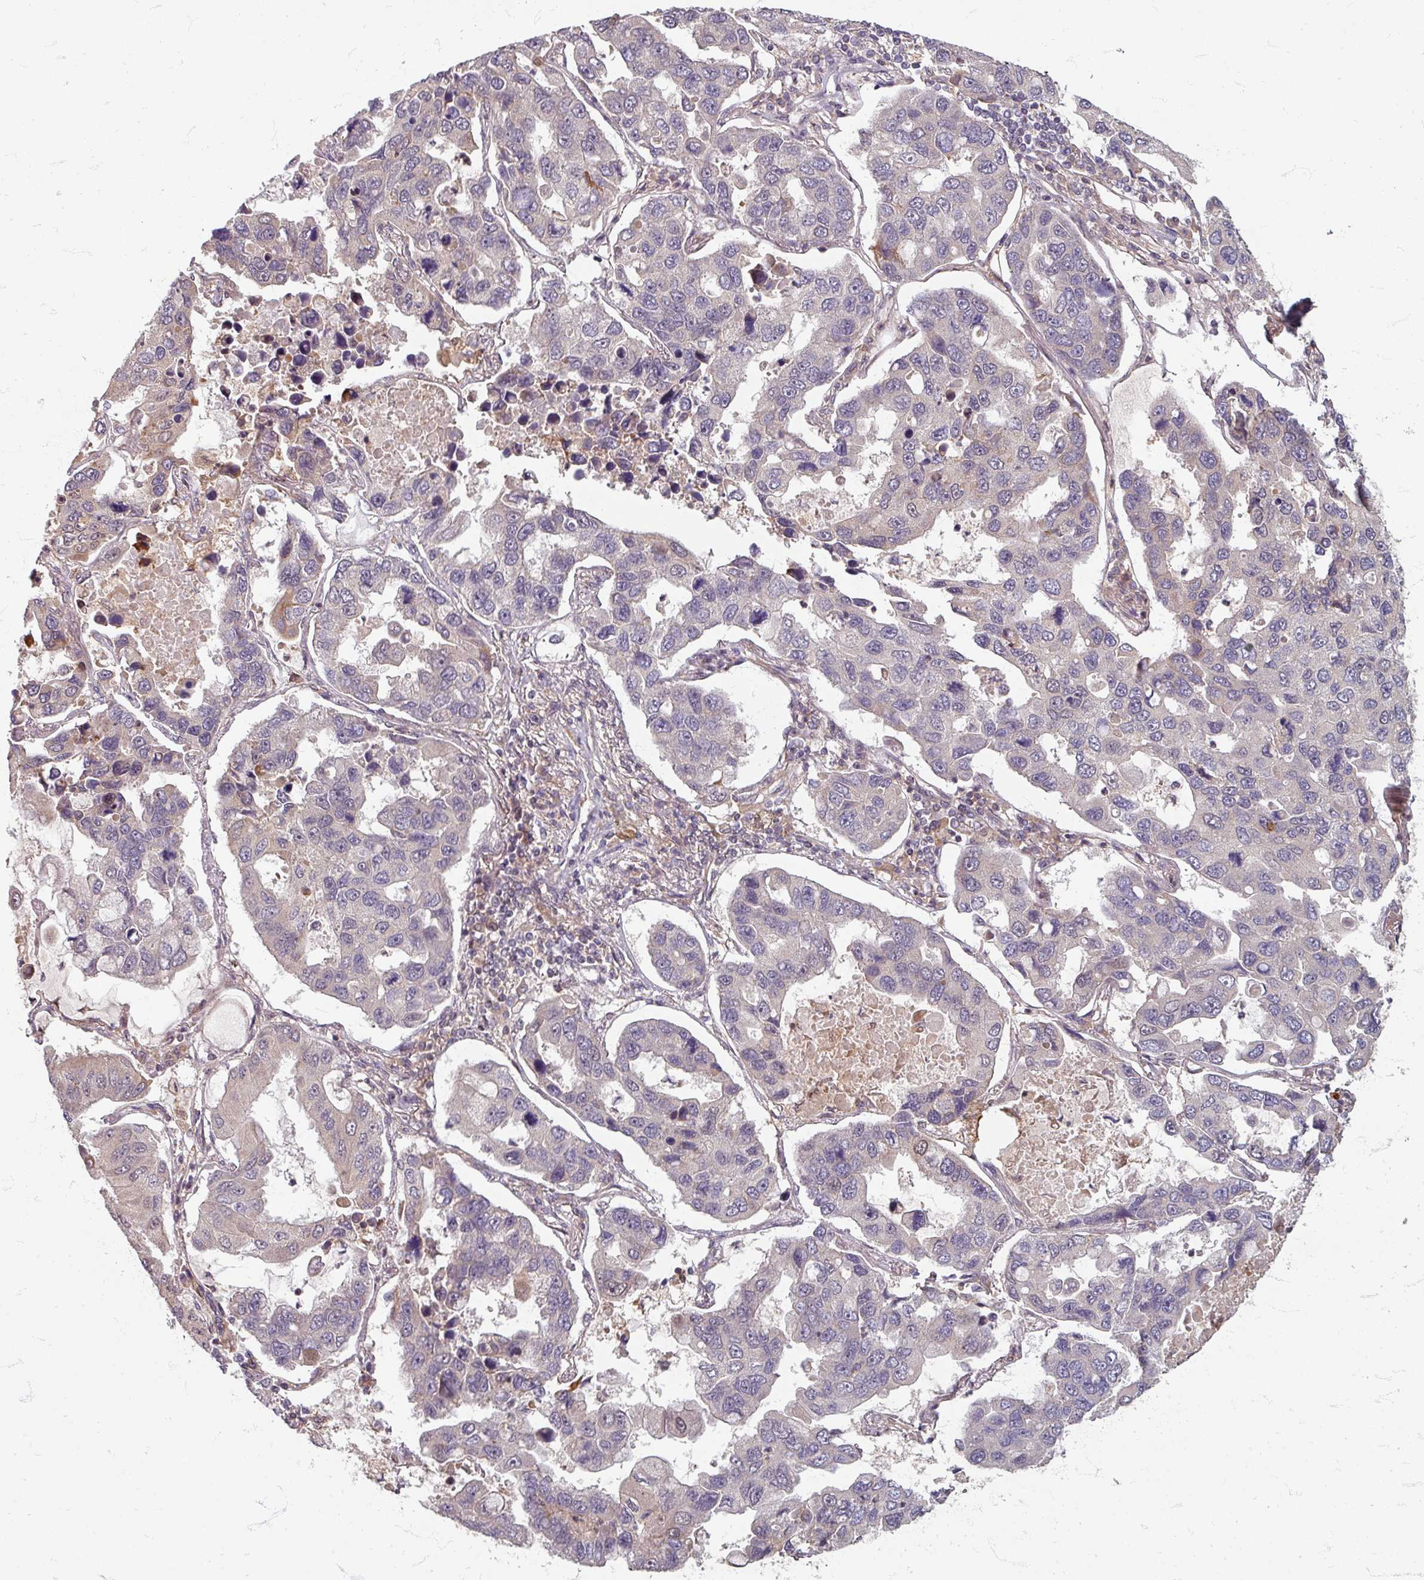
{"staining": {"intensity": "negative", "quantity": "none", "location": "none"}, "tissue": "lung cancer", "cell_type": "Tumor cells", "image_type": "cancer", "snomed": [{"axis": "morphology", "description": "Adenocarcinoma, NOS"}, {"axis": "topography", "description": "Lung"}], "caption": "Immunohistochemistry photomicrograph of neoplastic tissue: lung cancer (adenocarcinoma) stained with DAB demonstrates no significant protein positivity in tumor cells. (DAB (3,3'-diaminobenzidine) immunohistochemistry, high magnification).", "gene": "STAM", "patient": {"sex": "male", "age": 64}}